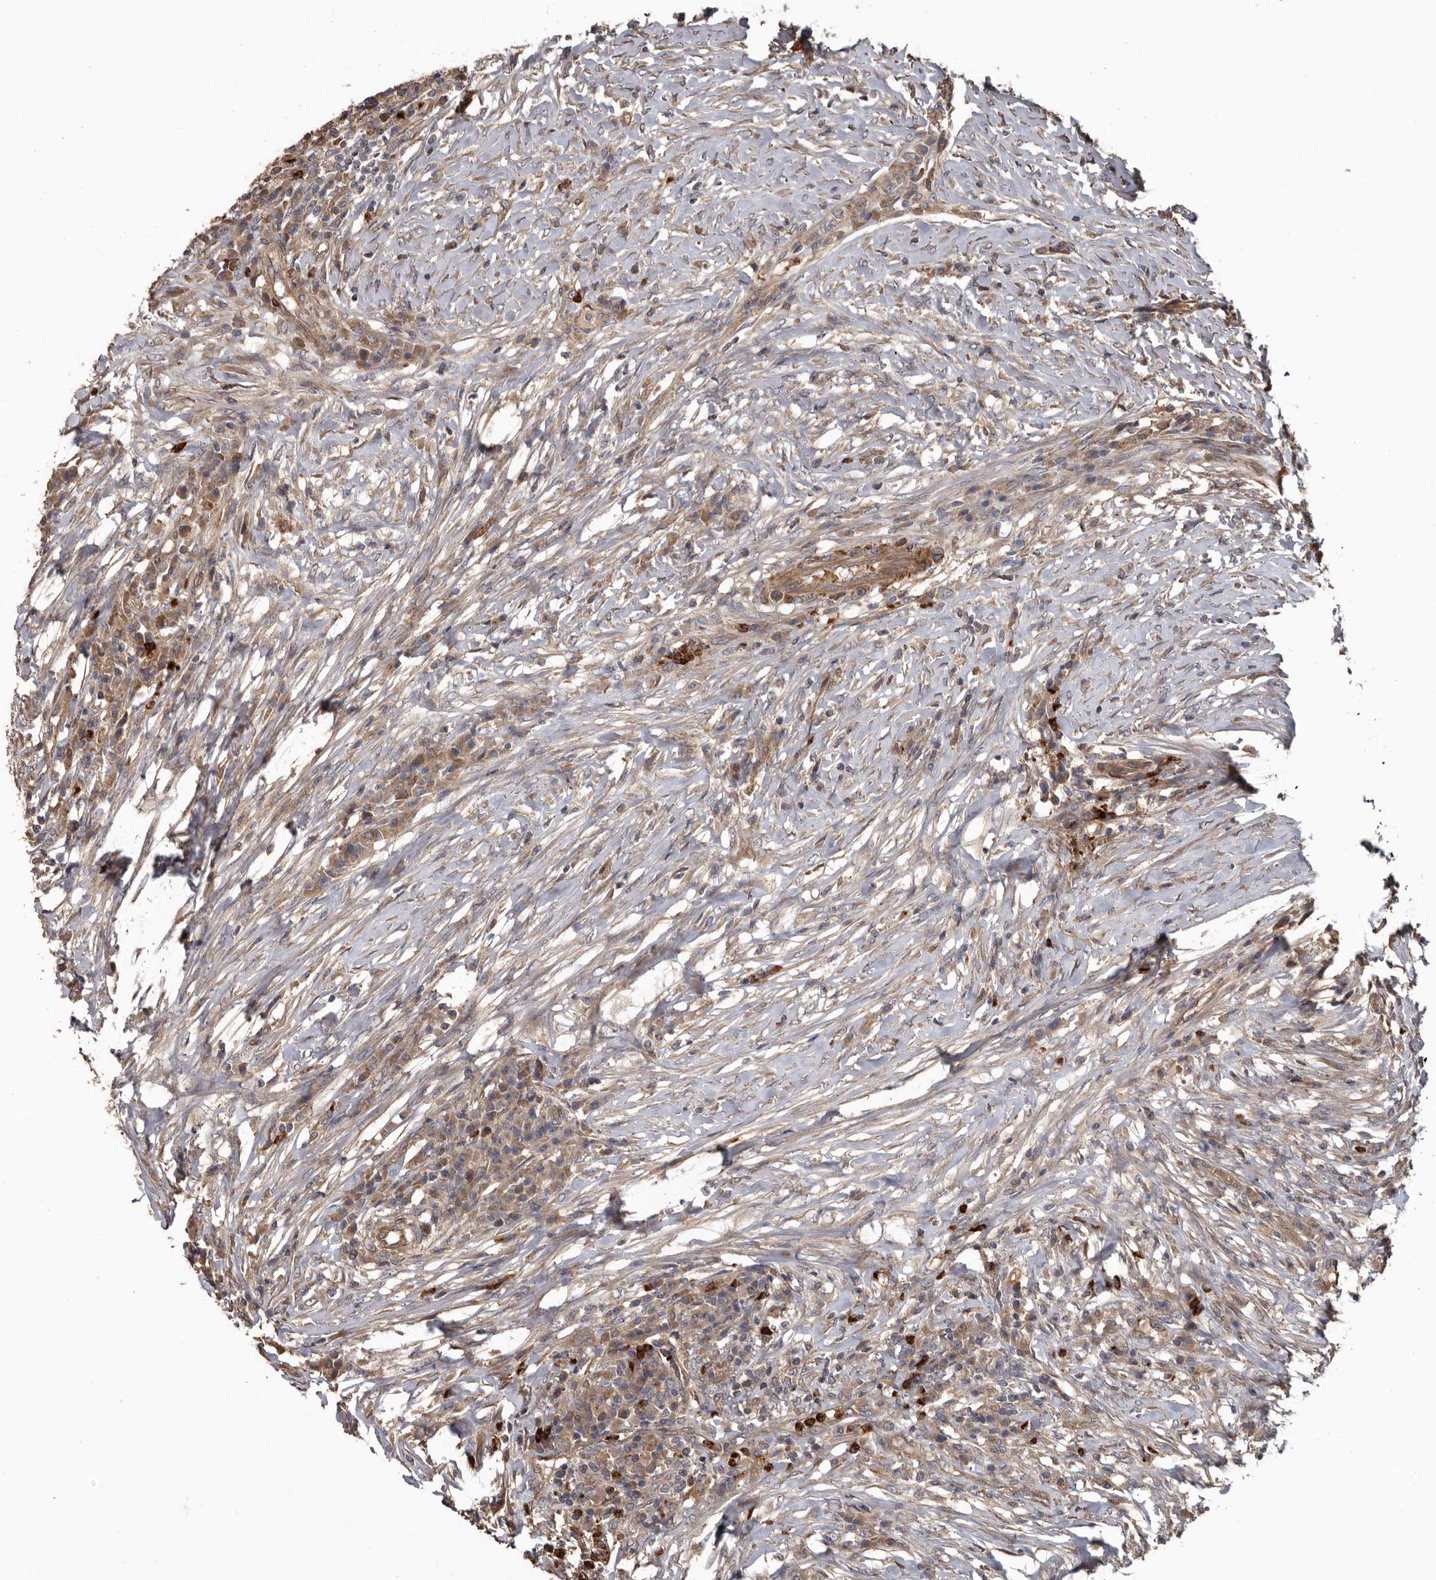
{"staining": {"intensity": "moderate", "quantity": "25%-75%", "location": "cytoplasmic/membranous"}, "tissue": "colorectal cancer", "cell_type": "Tumor cells", "image_type": "cancer", "snomed": [{"axis": "morphology", "description": "Adenocarcinoma, NOS"}, {"axis": "topography", "description": "Colon"}], "caption": "Immunohistochemistry histopathology image of neoplastic tissue: colorectal adenocarcinoma stained using immunohistochemistry (IHC) displays medium levels of moderate protein expression localized specifically in the cytoplasmic/membranous of tumor cells, appearing as a cytoplasmic/membranous brown color.", "gene": "ARHGEF5", "patient": {"sex": "male", "age": 83}}